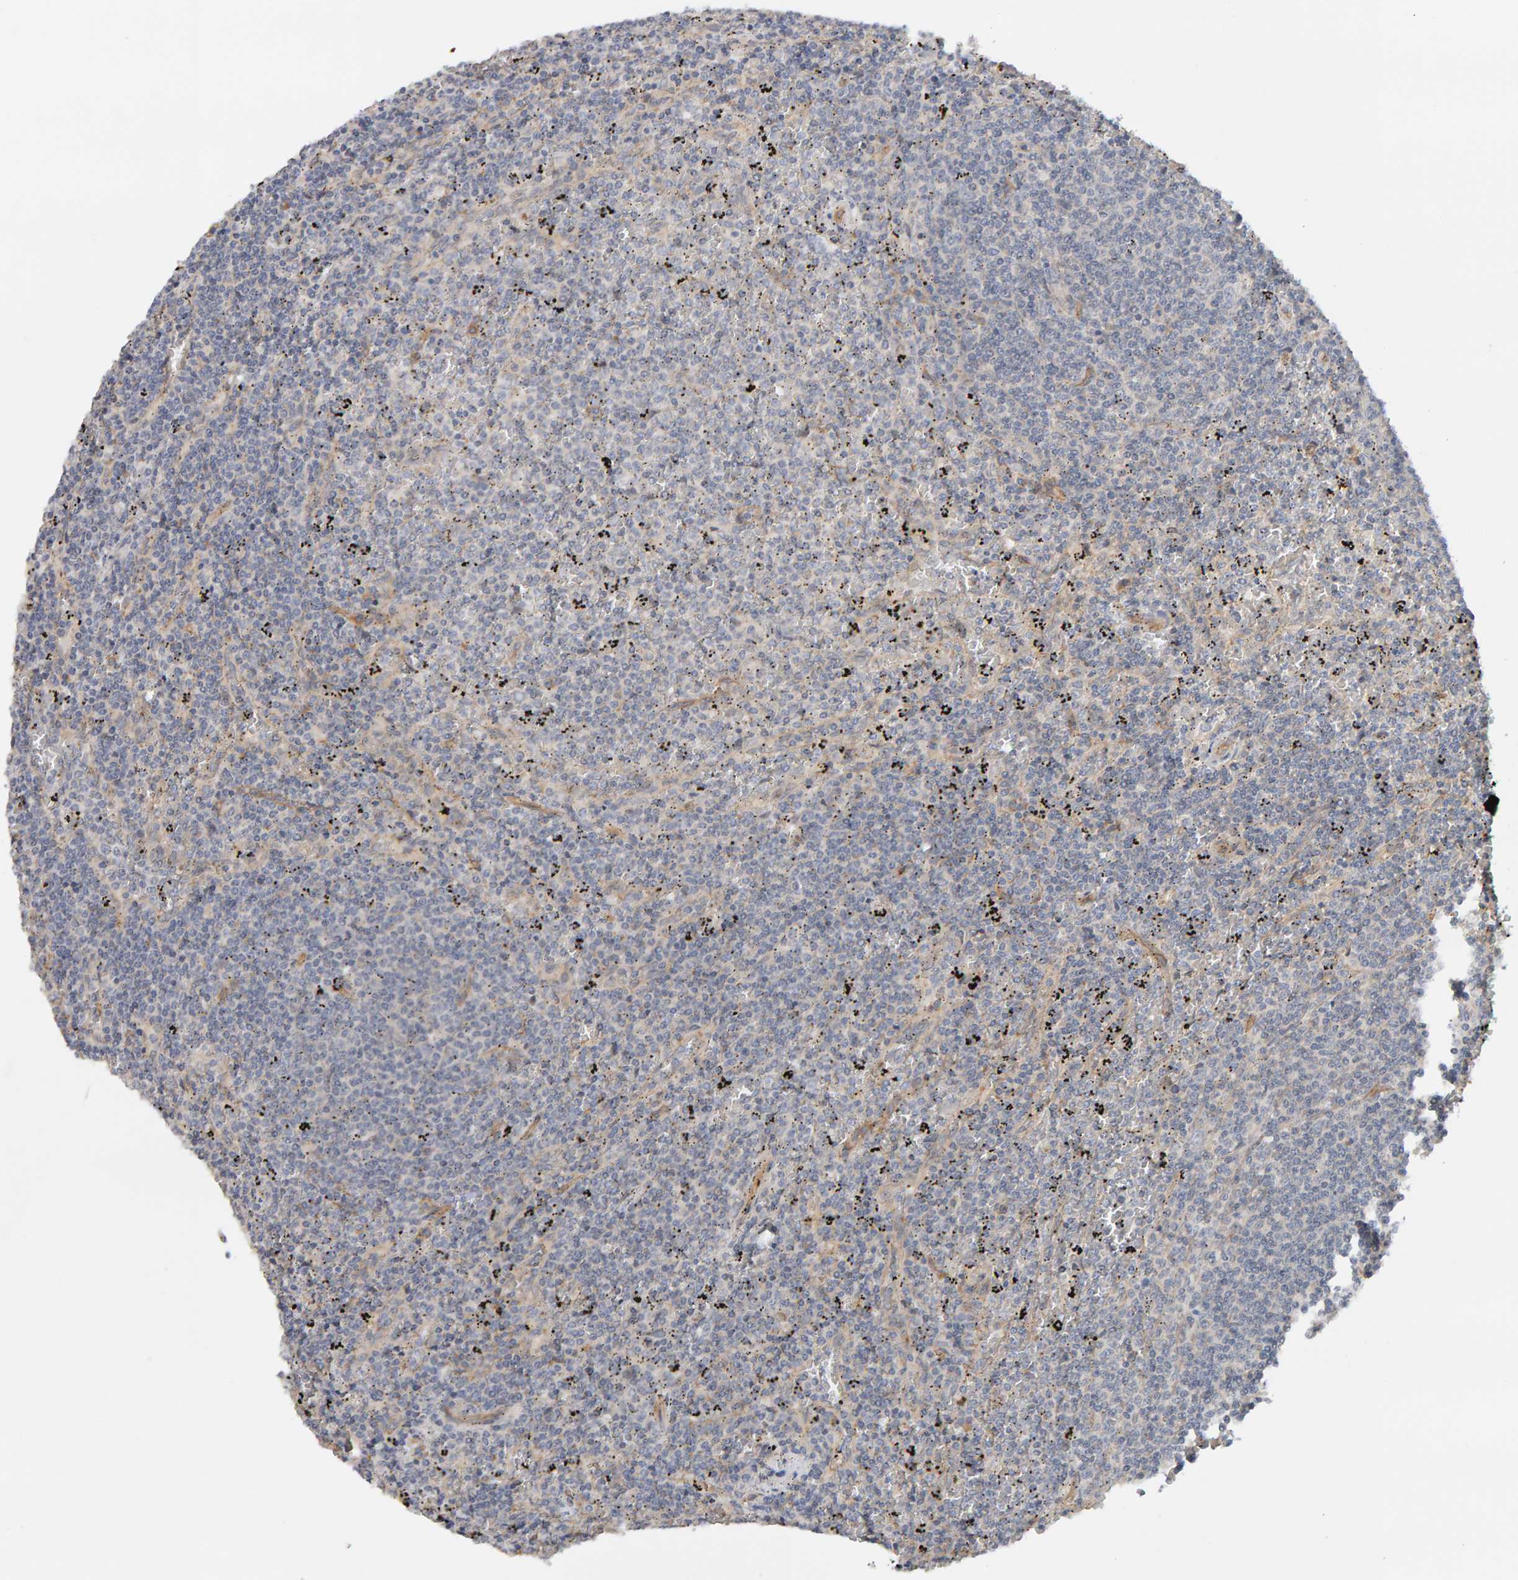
{"staining": {"intensity": "negative", "quantity": "none", "location": "none"}, "tissue": "lymphoma", "cell_type": "Tumor cells", "image_type": "cancer", "snomed": [{"axis": "morphology", "description": "Malignant lymphoma, non-Hodgkin's type, Low grade"}, {"axis": "topography", "description": "Spleen"}], "caption": "The photomicrograph shows no staining of tumor cells in lymphoma.", "gene": "PPP1R16A", "patient": {"sex": "female", "age": 50}}